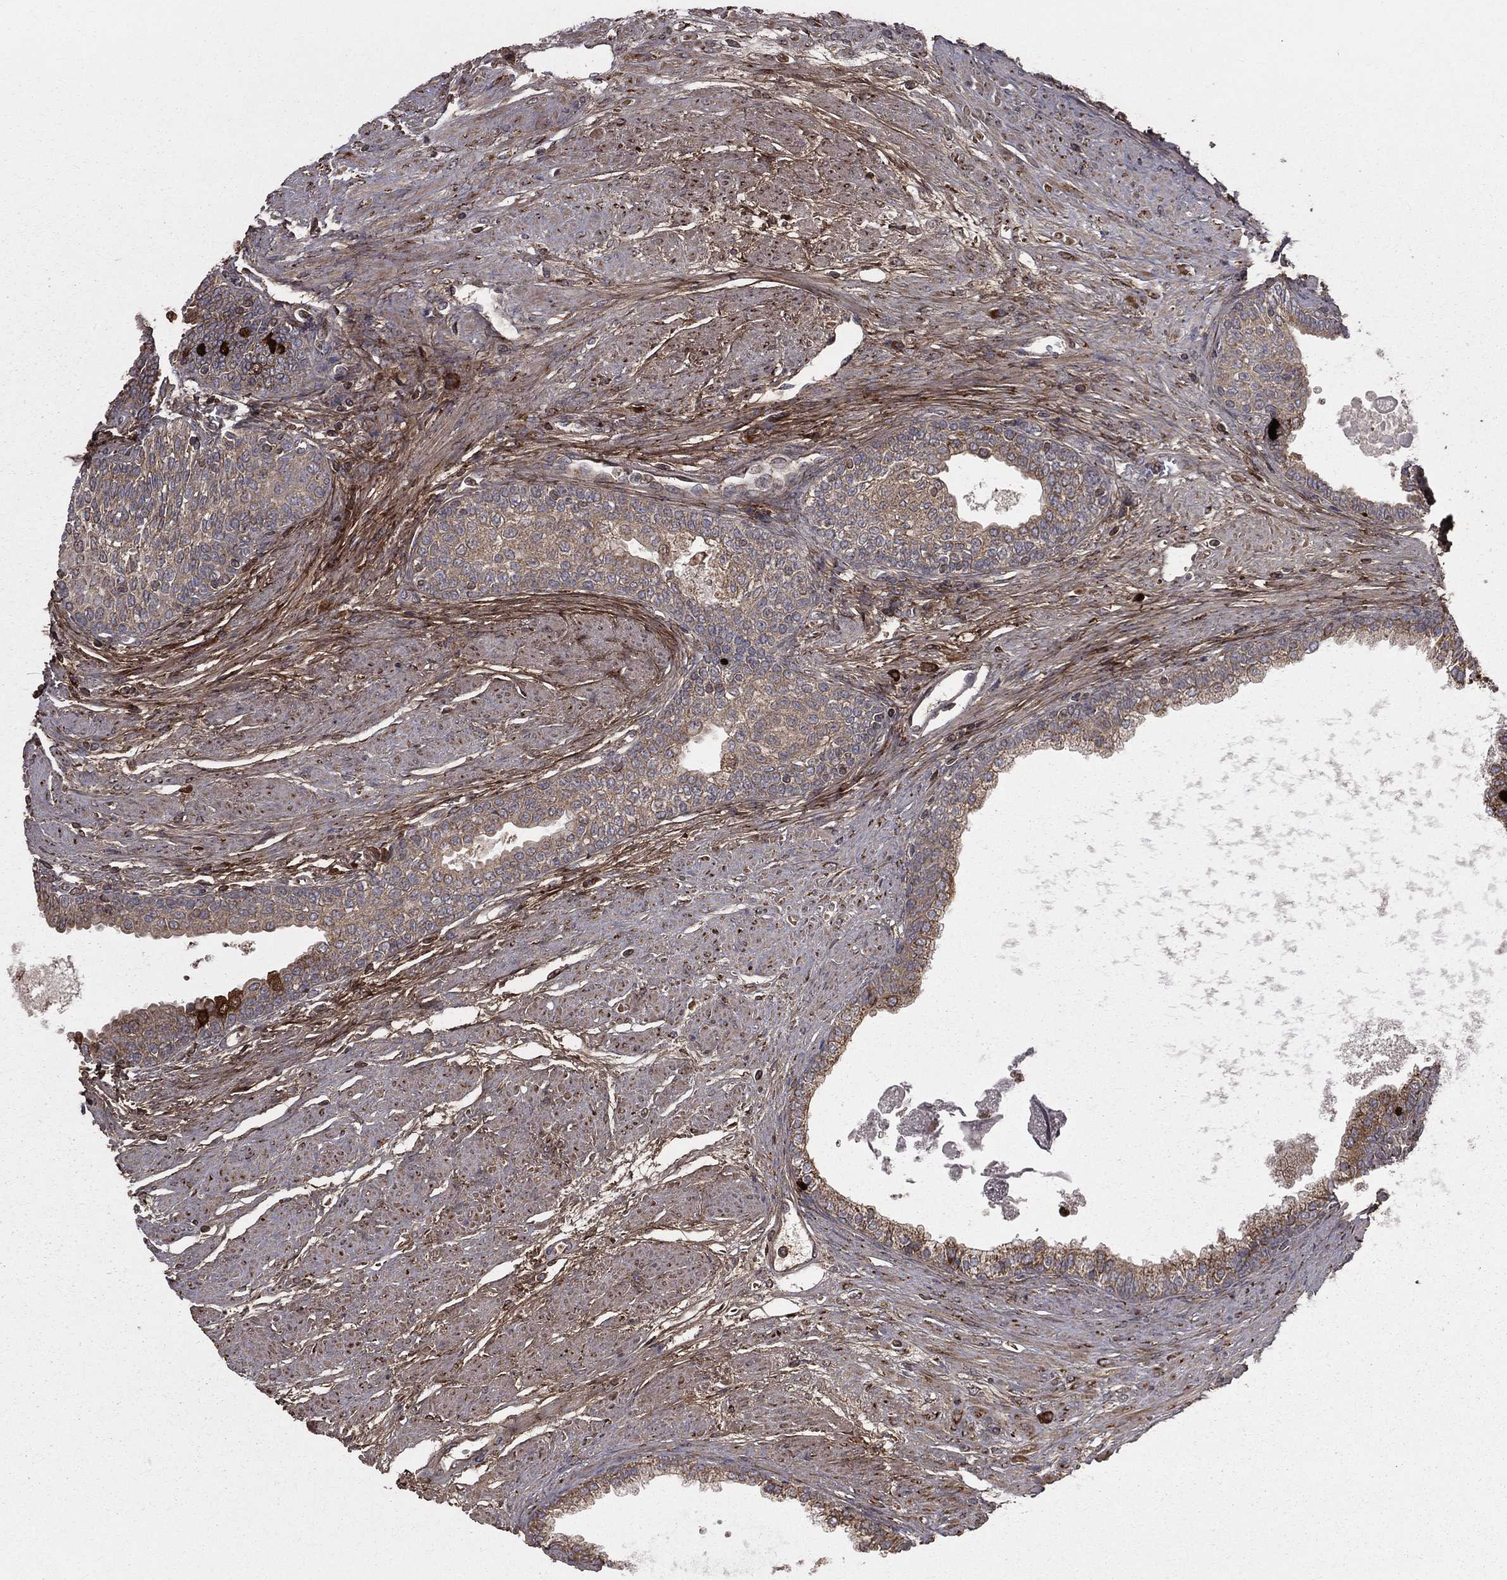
{"staining": {"intensity": "moderate", "quantity": ">75%", "location": "cytoplasmic/membranous"}, "tissue": "prostate cancer", "cell_type": "Tumor cells", "image_type": "cancer", "snomed": [{"axis": "morphology", "description": "Adenocarcinoma, NOS"}, {"axis": "topography", "description": "Prostate and seminal vesicle, NOS"}, {"axis": "topography", "description": "Prostate"}], "caption": "Moderate cytoplasmic/membranous protein staining is identified in approximately >75% of tumor cells in adenocarcinoma (prostate).", "gene": "OLFML1", "patient": {"sex": "male", "age": 62}}